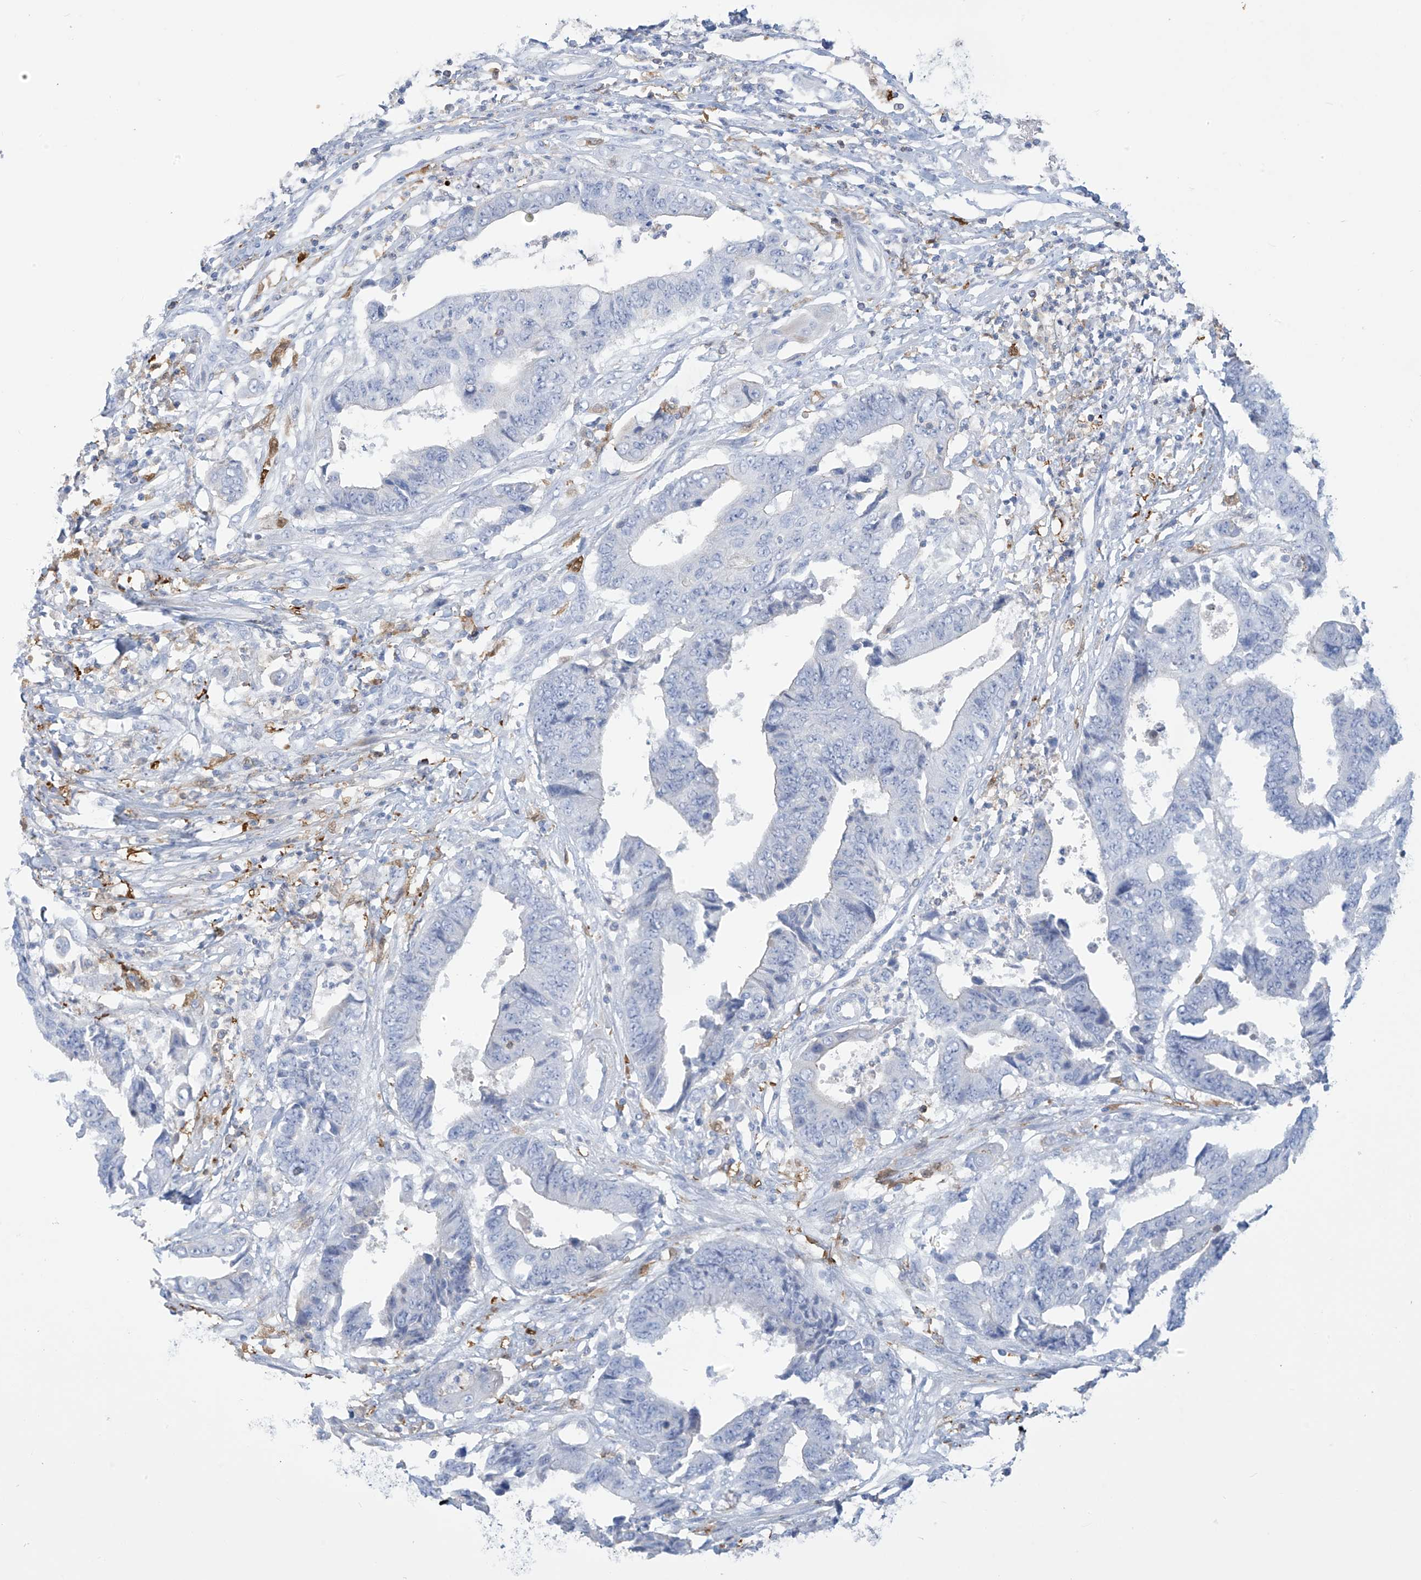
{"staining": {"intensity": "negative", "quantity": "none", "location": "none"}, "tissue": "colorectal cancer", "cell_type": "Tumor cells", "image_type": "cancer", "snomed": [{"axis": "morphology", "description": "Adenocarcinoma, NOS"}, {"axis": "topography", "description": "Rectum"}], "caption": "Immunohistochemistry (IHC) photomicrograph of neoplastic tissue: human adenocarcinoma (colorectal) stained with DAB reveals no significant protein positivity in tumor cells.", "gene": "TRMT2B", "patient": {"sex": "male", "age": 84}}